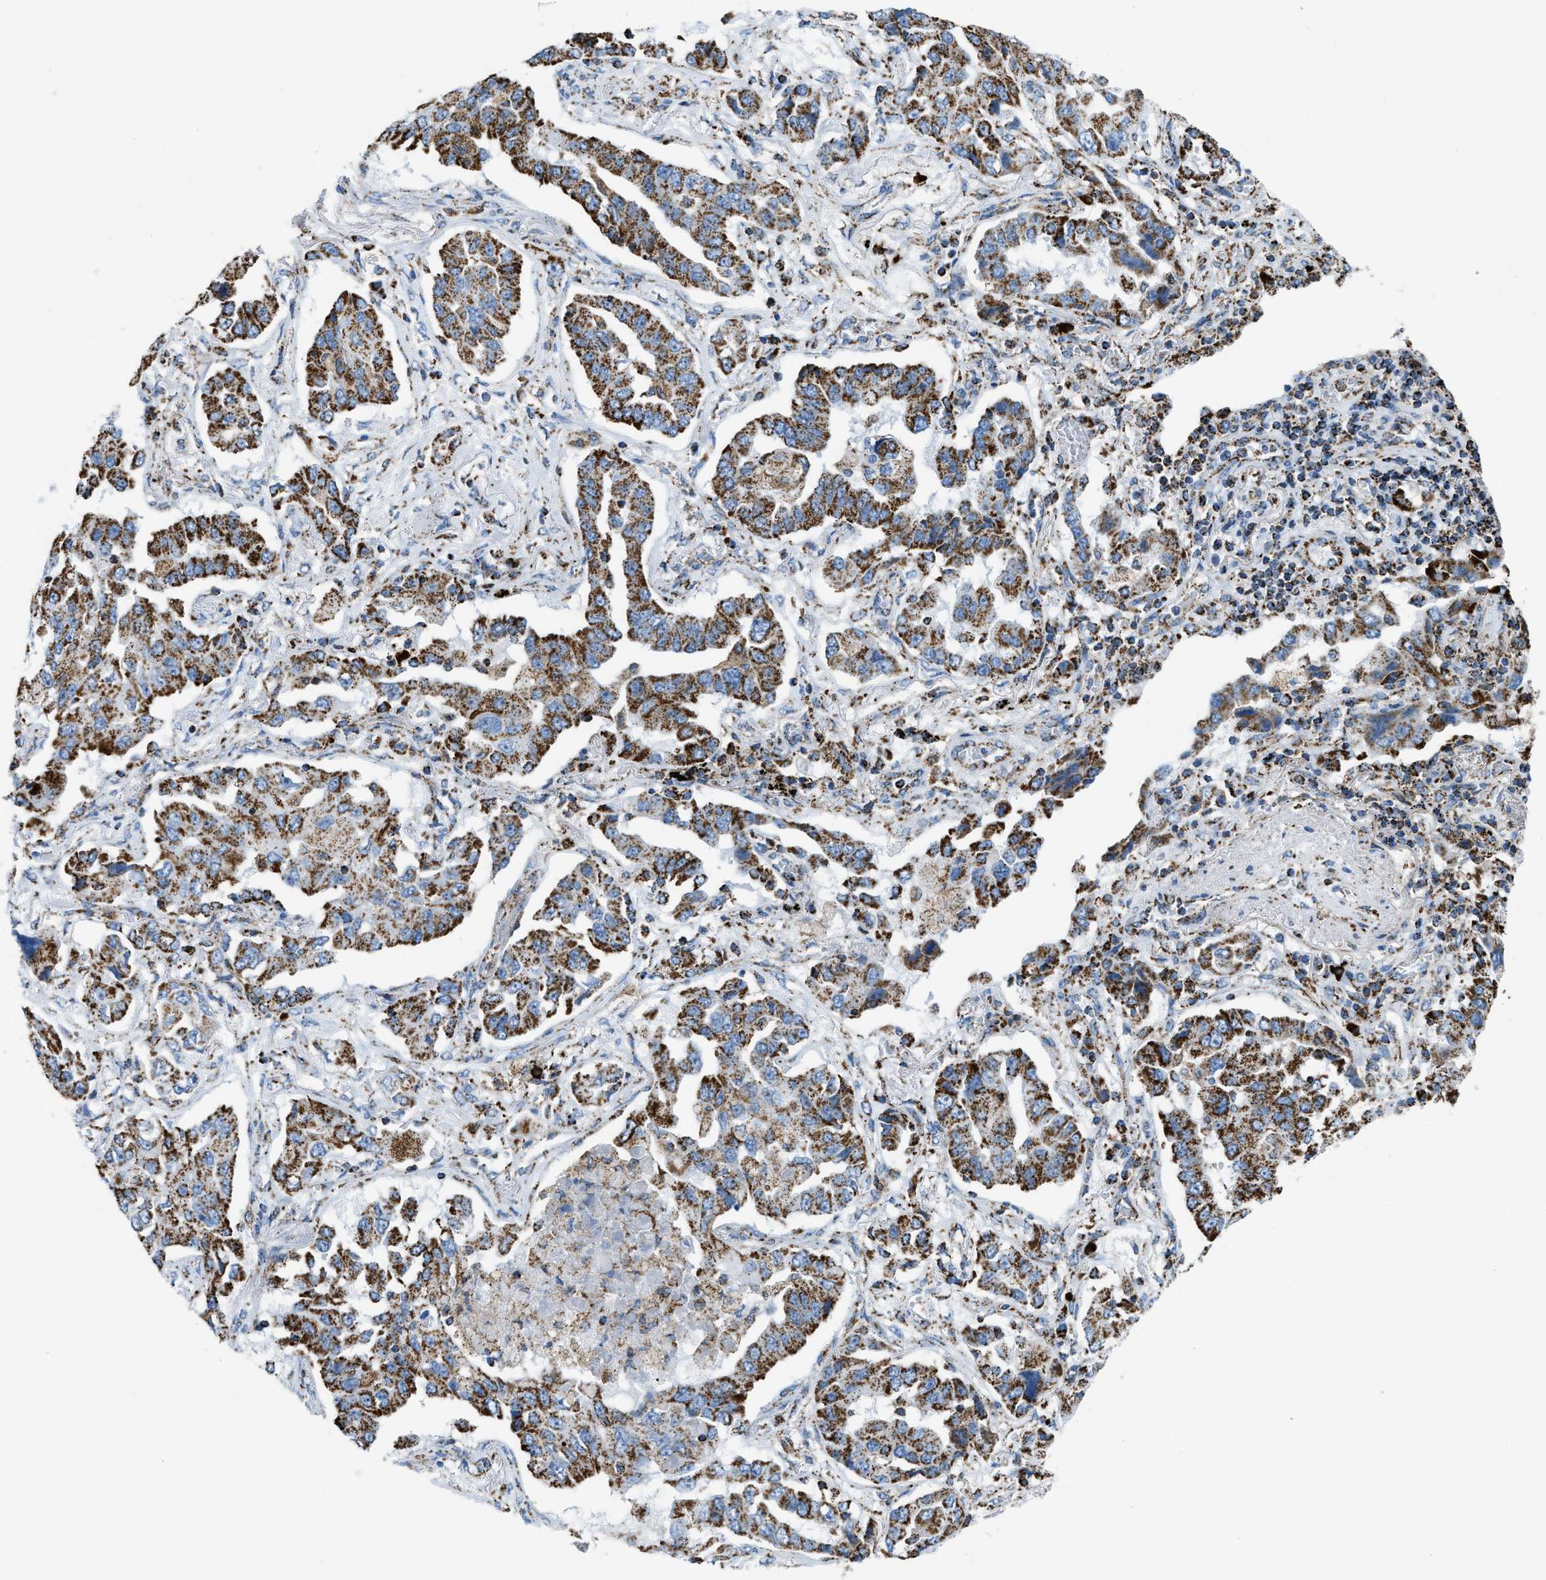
{"staining": {"intensity": "strong", "quantity": ">75%", "location": "cytoplasmic/membranous"}, "tissue": "lung cancer", "cell_type": "Tumor cells", "image_type": "cancer", "snomed": [{"axis": "morphology", "description": "Adenocarcinoma, NOS"}, {"axis": "topography", "description": "Lung"}], "caption": "Immunohistochemistry staining of lung cancer (adenocarcinoma), which demonstrates high levels of strong cytoplasmic/membranous expression in approximately >75% of tumor cells indicating strong cytoplasmic/membranous protein expression. The staining was performed using DAB (3,3'-diaminobenzidine) (brown) for protein detection and nuclei were counterstained in hematoxylin (blue).", "gene": "ETFB", "patient": {"sex": "female", "age": 65}}